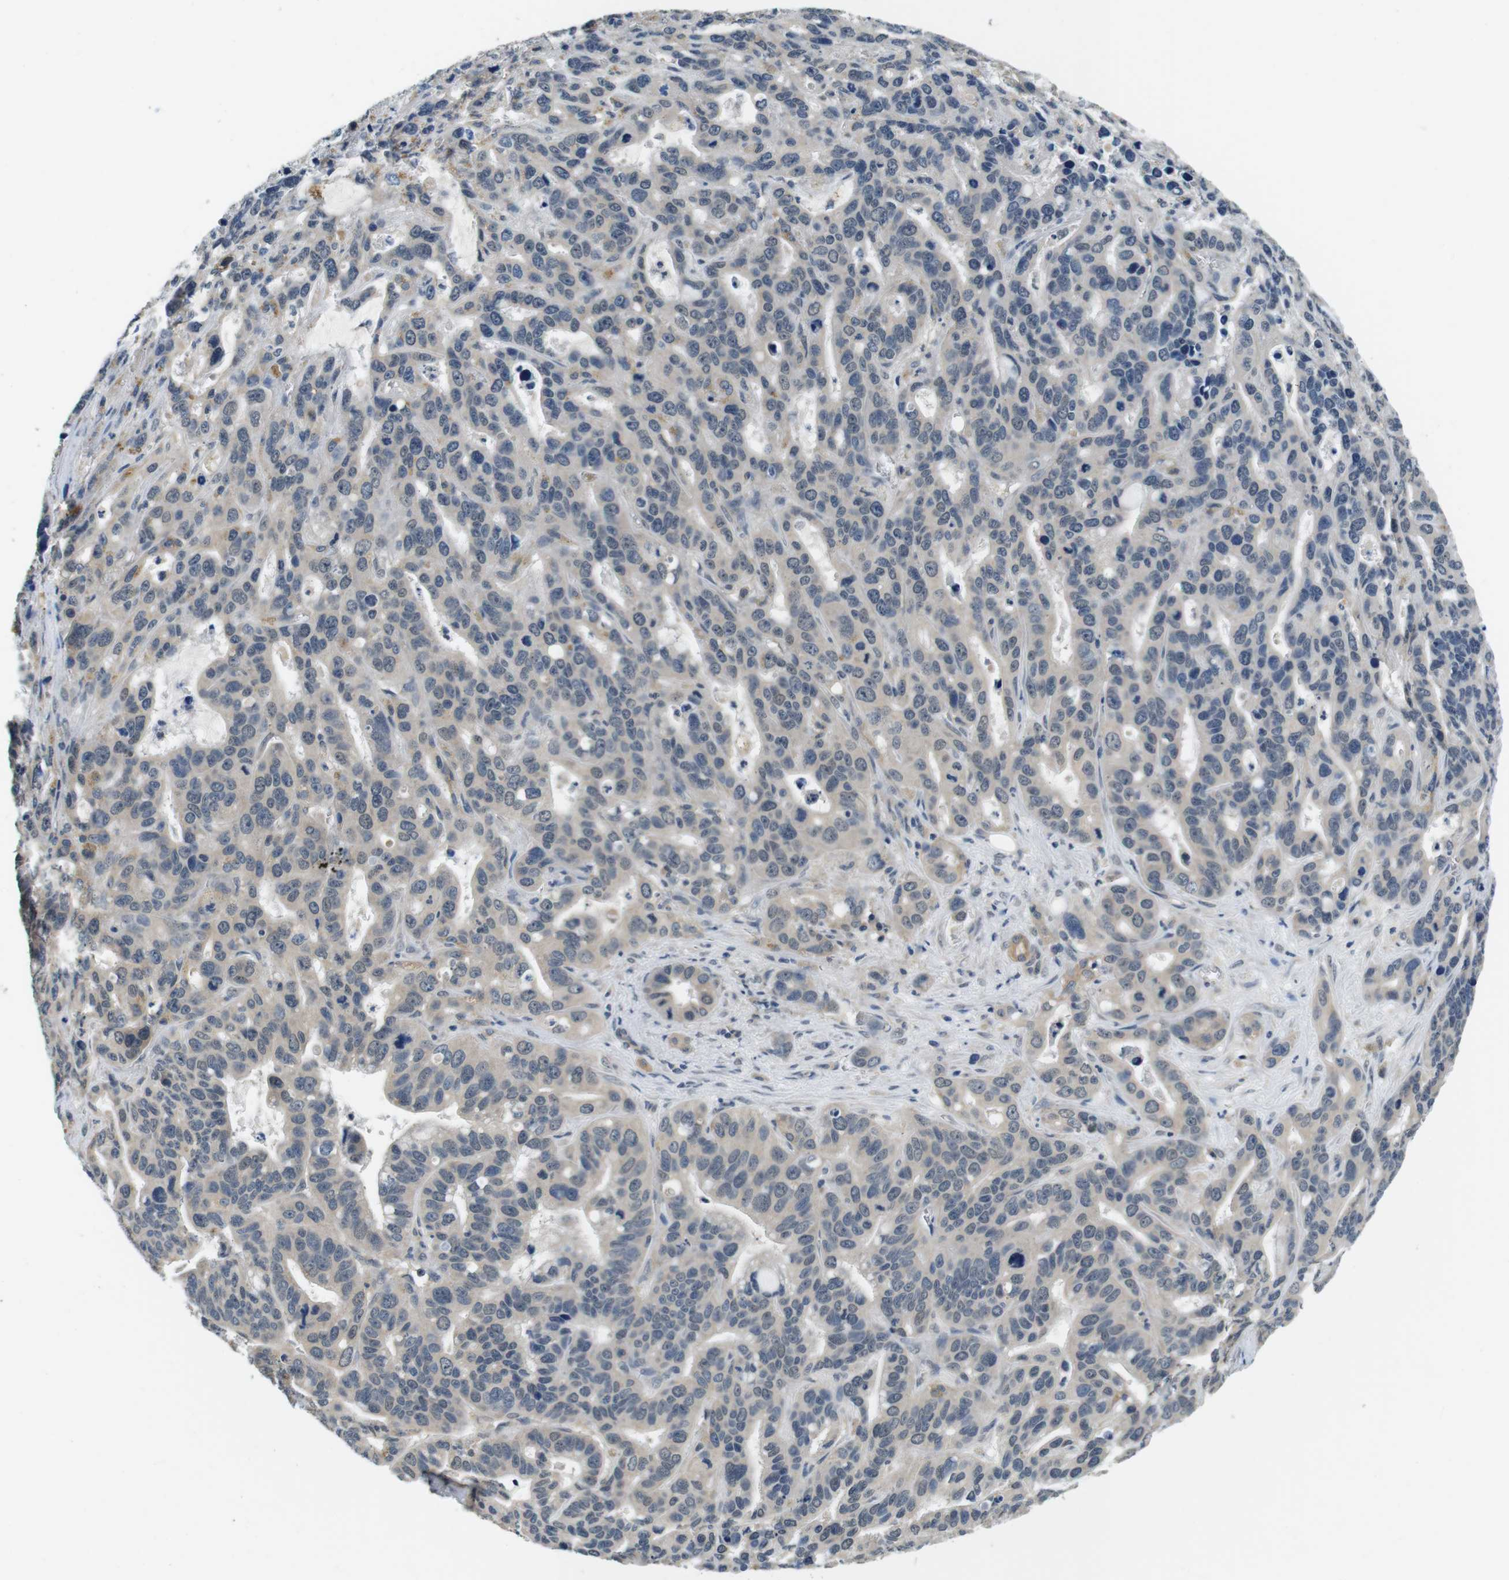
{"staining": {"intensity": "negative", "quantity": "none", "location": "none"}, "tissue": "liver cancer", "cell_type": "Tumor cells", "image_type": "cancer", "snomed": [{"axis": "morphology", "description": "Cholangiocarcinoma"}, {"axis": "topography", "description": "Liver"}], "caption": "Liver cancer was stained to show a protein in brown. There is no significant expression in tumor cells.", "gene": "DTNA", "patient": {"sex": "female", "age": 65}}